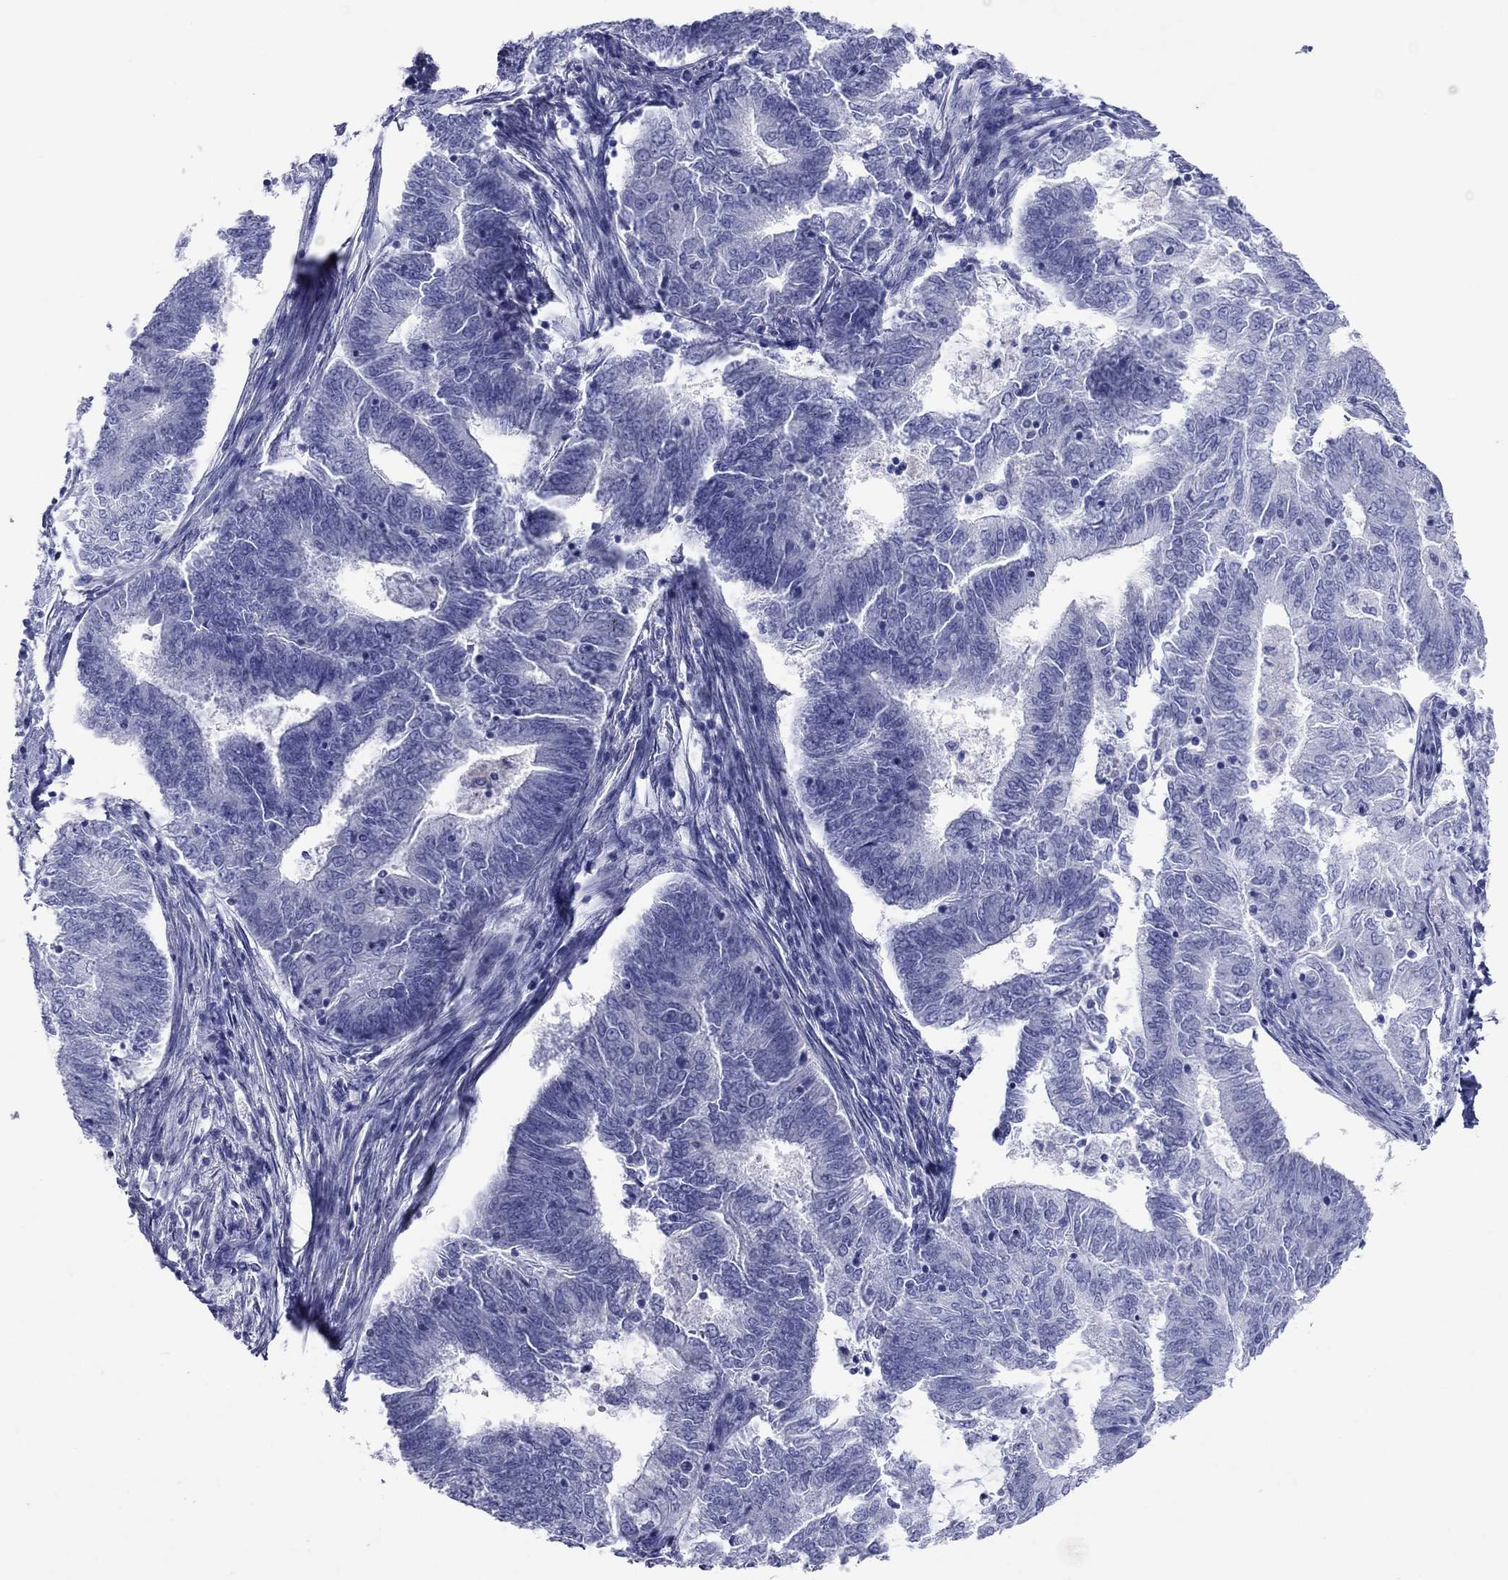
{"staining": {"intensity": "negative", "quantity": "none", "location": "none"}, "tissue": "endometrial cancer", "cell_type": "Tumor cells", "image_type": "cancer", "snomed": [{"axis": "morphology", "description": "Adenocarcinoma, NOS"}, {"axis": "topography", "description": "Endometrium"}], "caption": "DAB (3,3'-diaminobenzidine) immunohistochemical staining of human endometrial cancer reveals no significant positivity in tumor cells.", "gene": "ATP4A", "patient": {"sex": "female", "age": 62}}